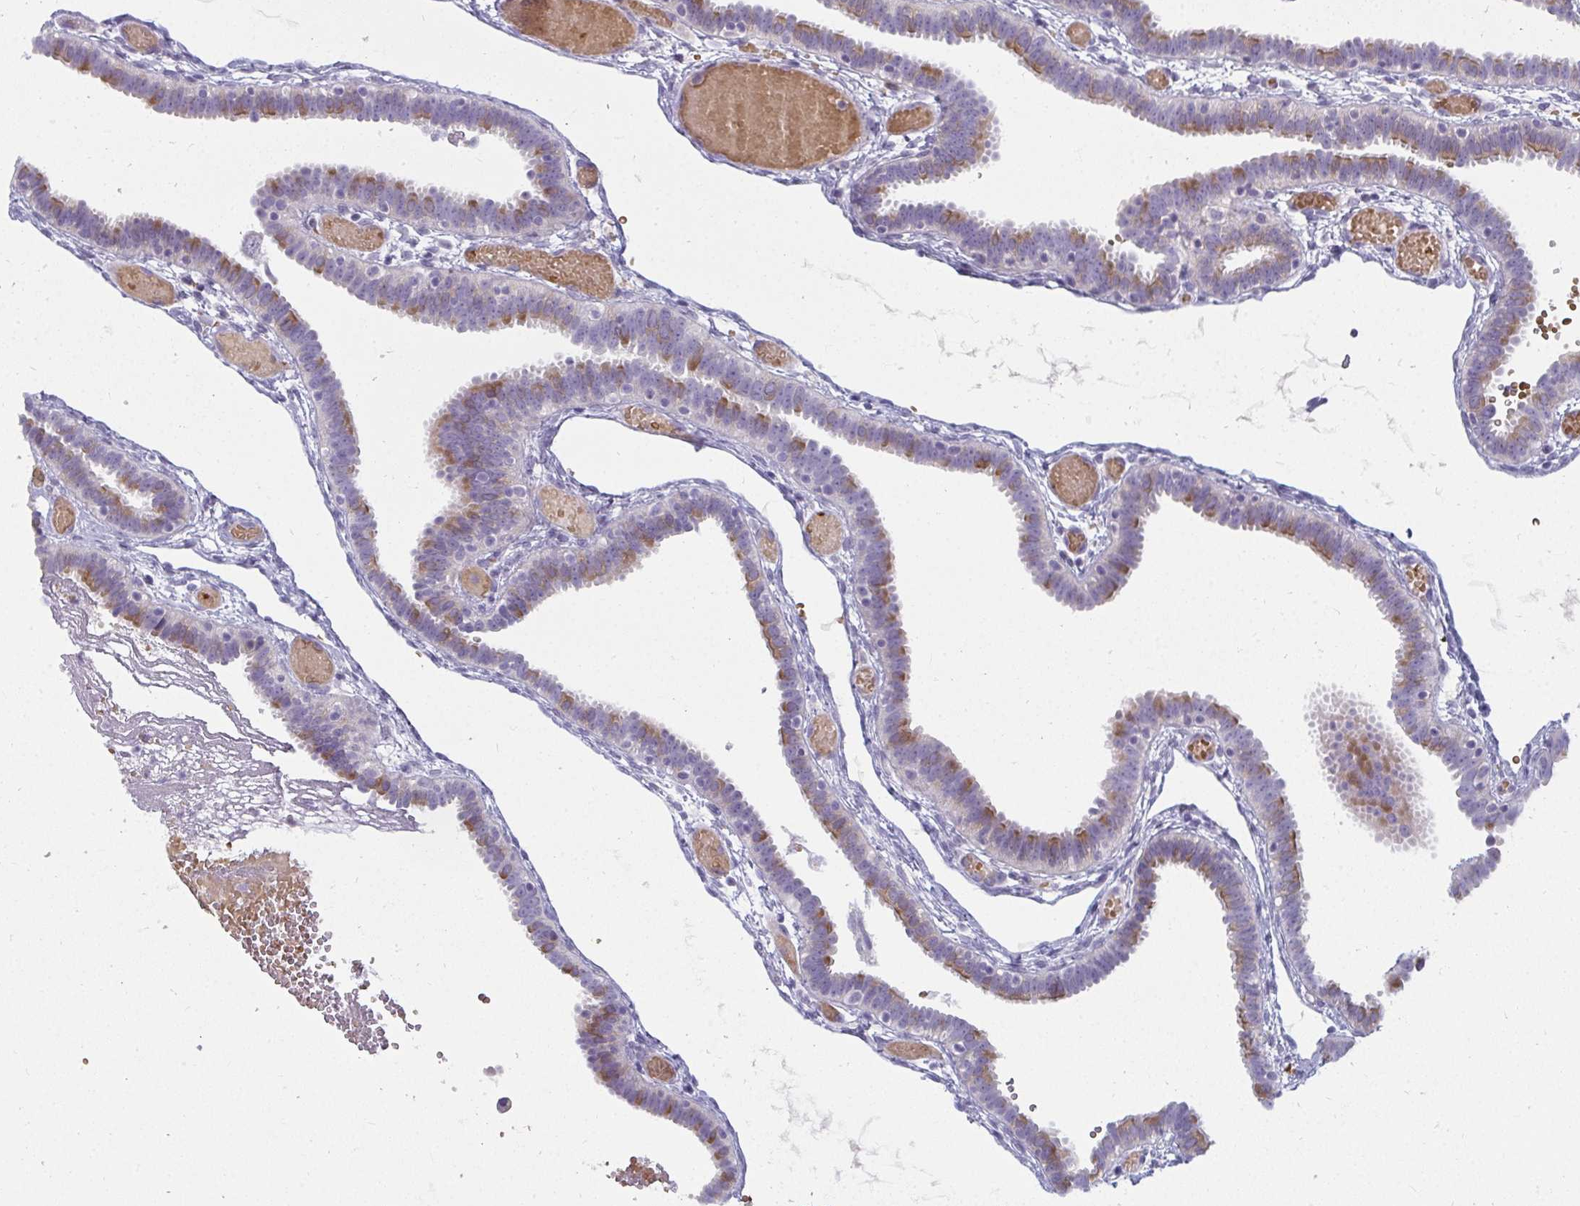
{"staining": {"intensity": "moderate", "quantity": "25%-75%", "location": "cytoplasmic/membranous"}, "tissue": "fallopian tube", "cell_type": "Glandular cells", "image_type": "normal", "snomed": [{"axis": "morphology", "description": "Normal tissue, NOS"}, {"axis": "topography", "description": "Fallopian tube"}], "caption": "Brown immunohistochemical staining in normal fallopian tube exhibits moderate cytoplasmic/membranous staining in approximately 25%-75% of glandular cells.", "gene": "SHB", "patient": {"sex": "female", "age": 37}}